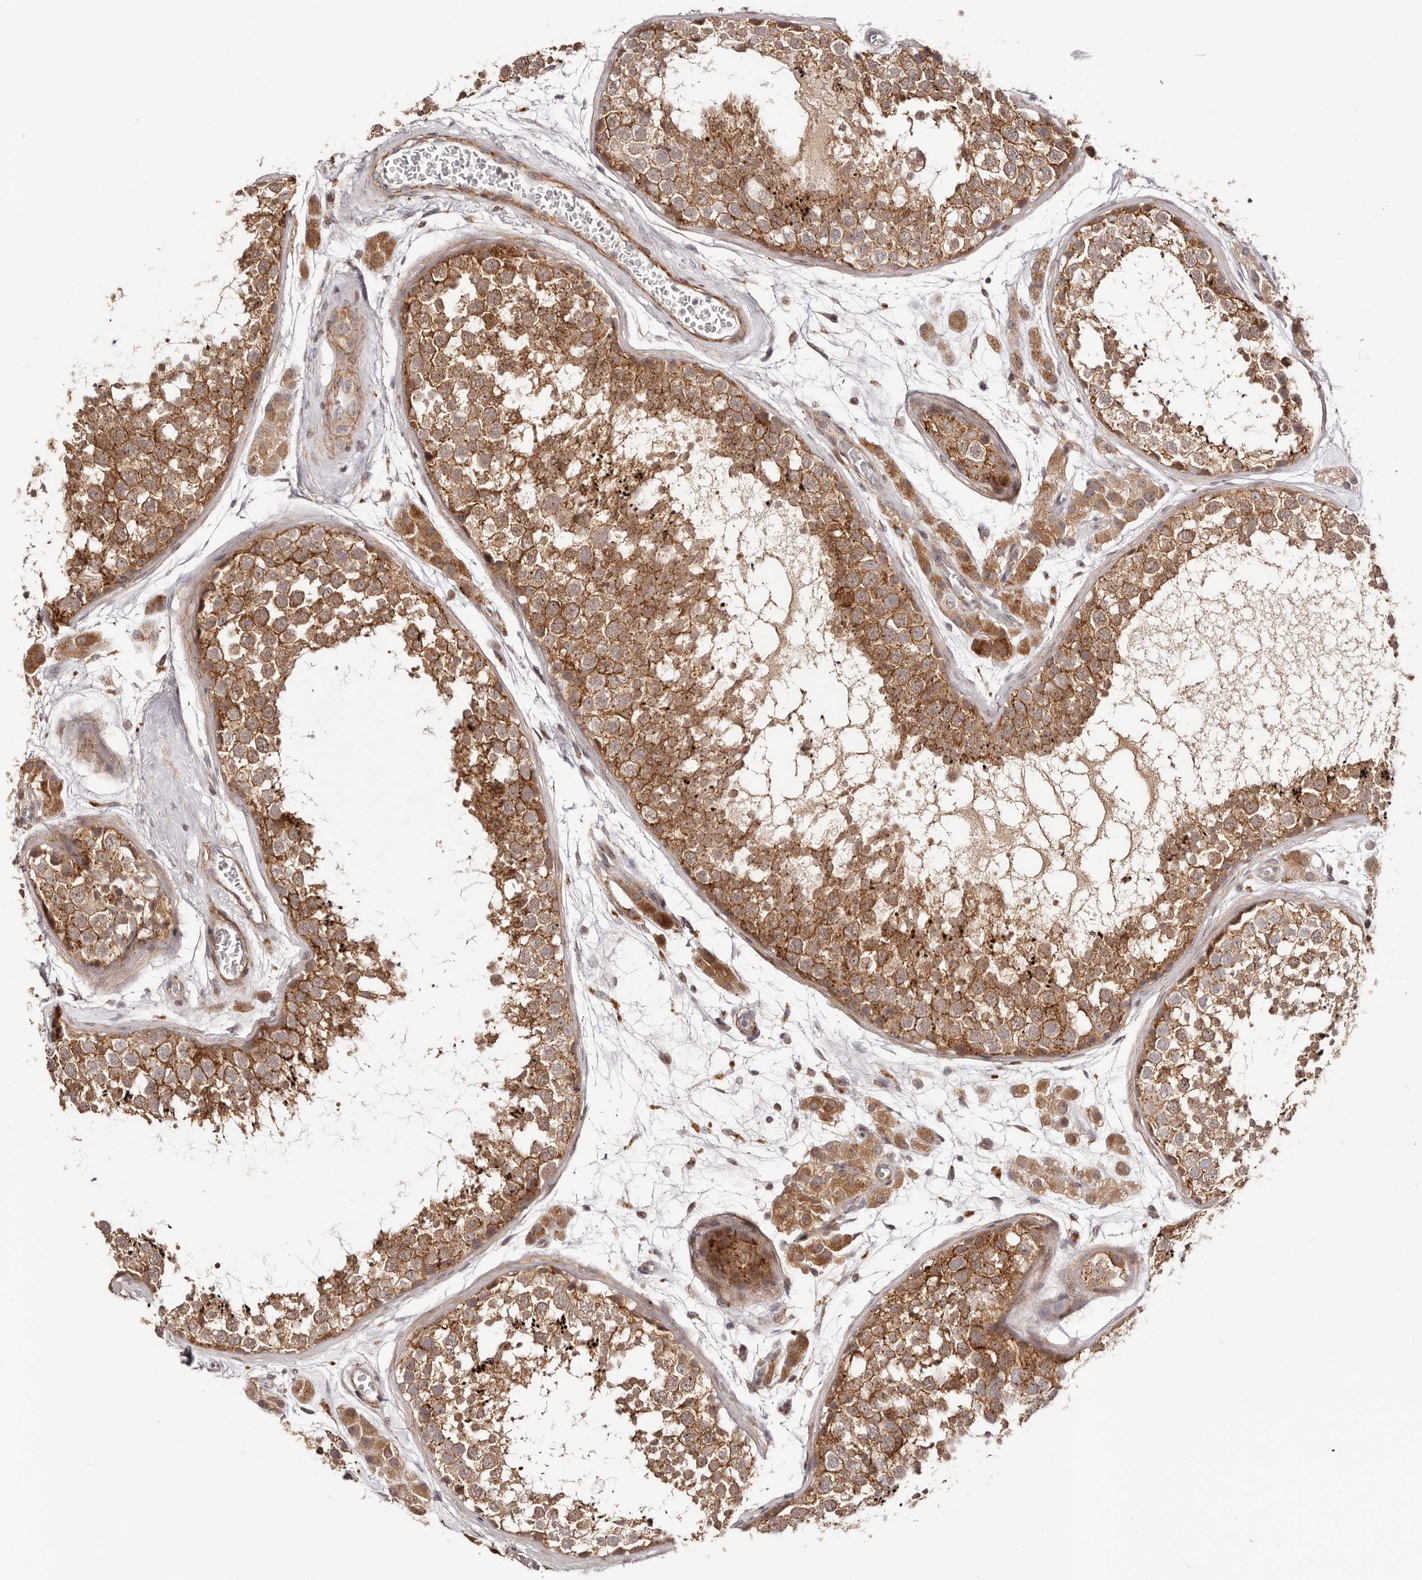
{"staining": {"intensity": "moderate", "quantity": ">75%", "location": "cytoplasmic/membranous"}, "tissue": "testis", "cell_type": "Cells in seminiferous ducts", "image_type": "normal", "snomed": [{"axis": "morphology", "description": "Normal tissue, NOS"}, {"axis": "topography", "description": "Testis"}], "caption": "Immunohistochemical staining of normal human testis displays >75% levels of moderate cytoplasmic/membranous protein positivity in about >75% of cells in seminiferous ducts.", "gene": "MICAL2", "patient": {"sex": "male", "age": 56}}